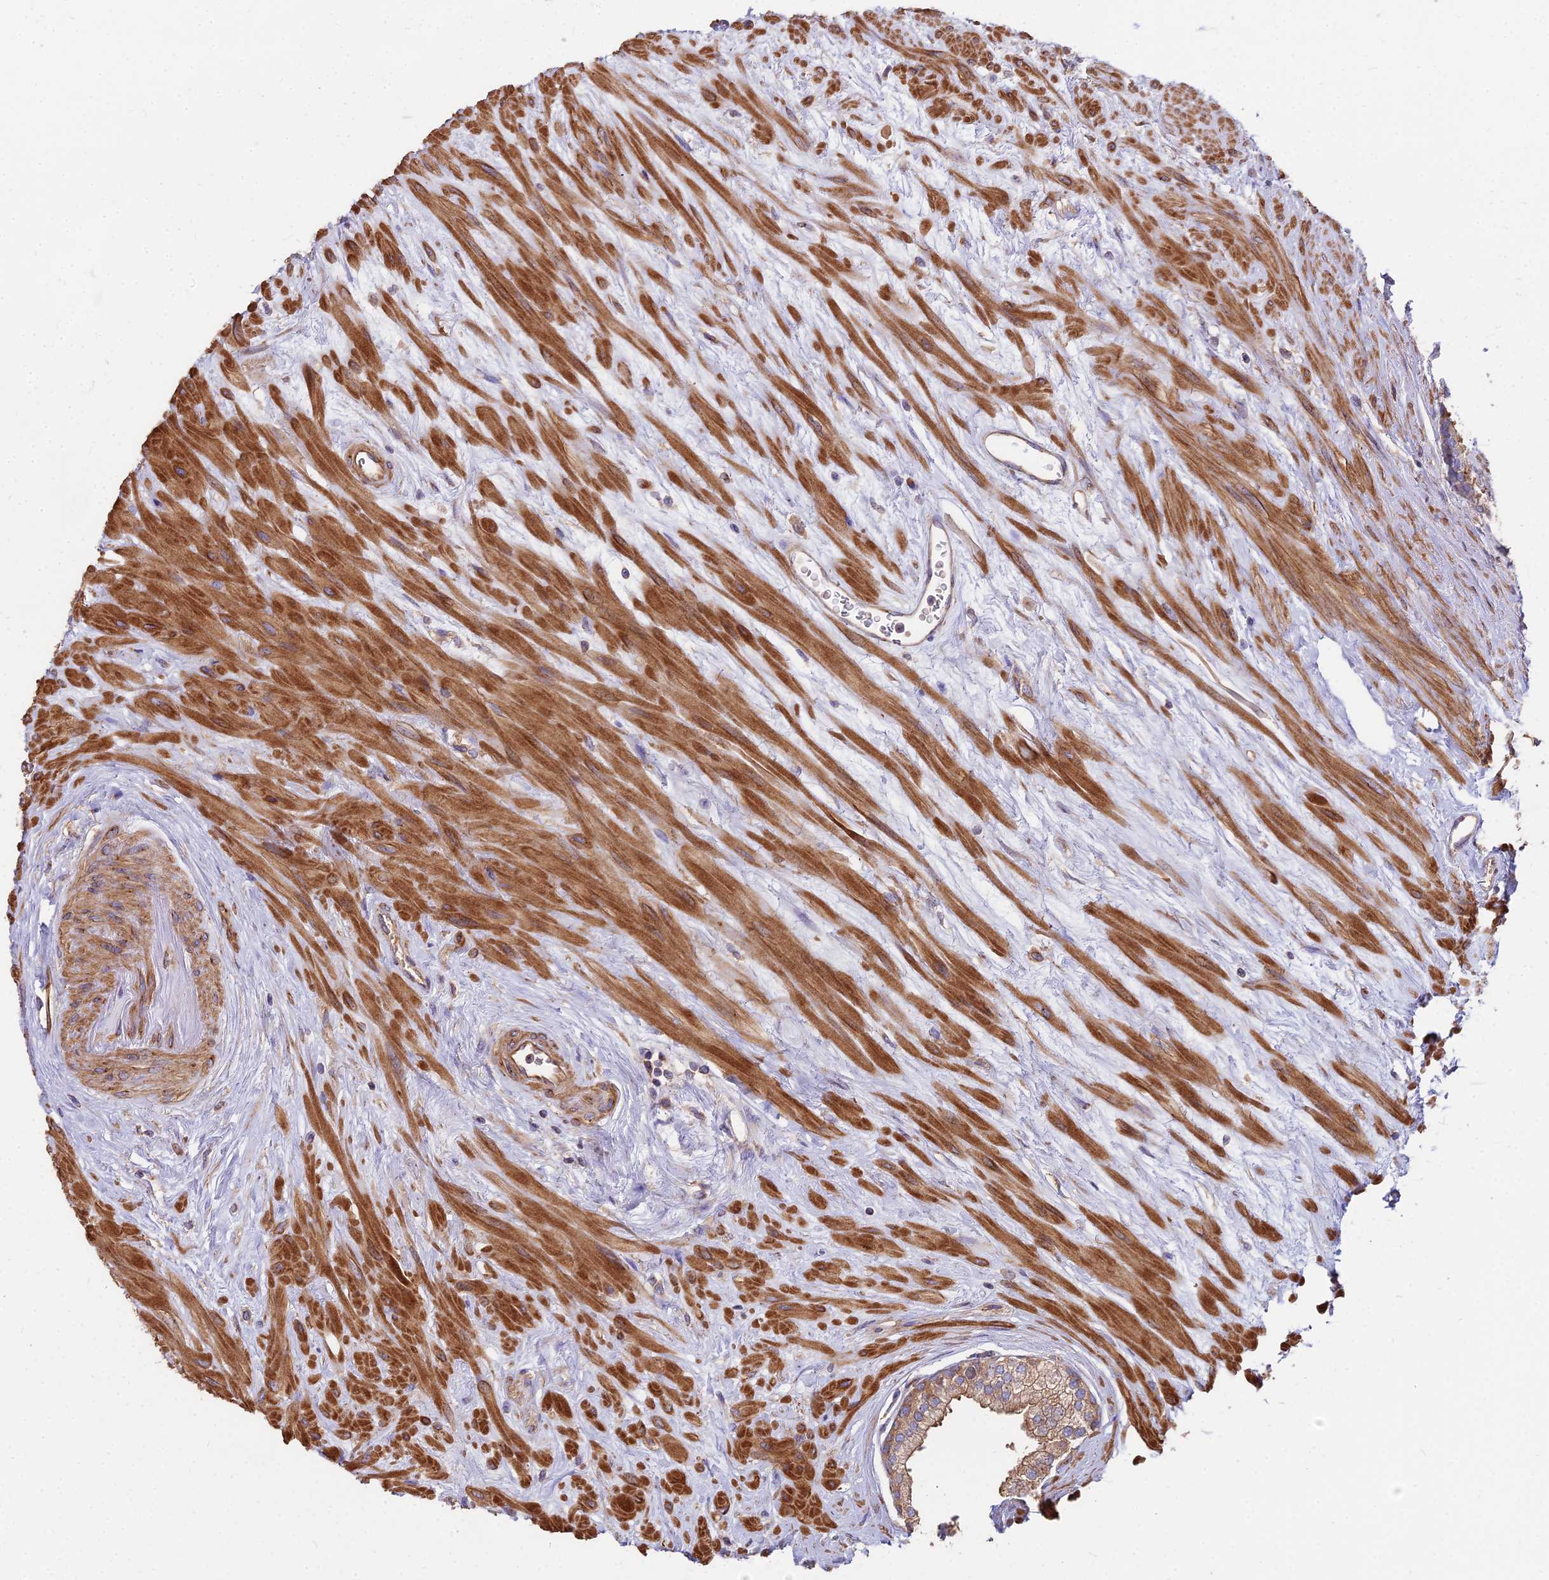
{"staining": {"intensity": "moderate", "quantity": ">75%", "location": "cytoplasmic/membranous"}, "tissue": "prostate", "cell_type": "Glandular cells", "image_type": "normal", "snomed": [{"axis": "morphology", "description": "Normal tissue, NOS"}, {"axis": "topography", "description": "Prostate"}], "caption": "IHC (DAB) staining of normal prostate demonstrates moderate cytoplasmic/membranous protein staining in approximately >75% of glandular cells.", "gene": "DCTN3", "patient": {"sex": "male", "age": 57}}